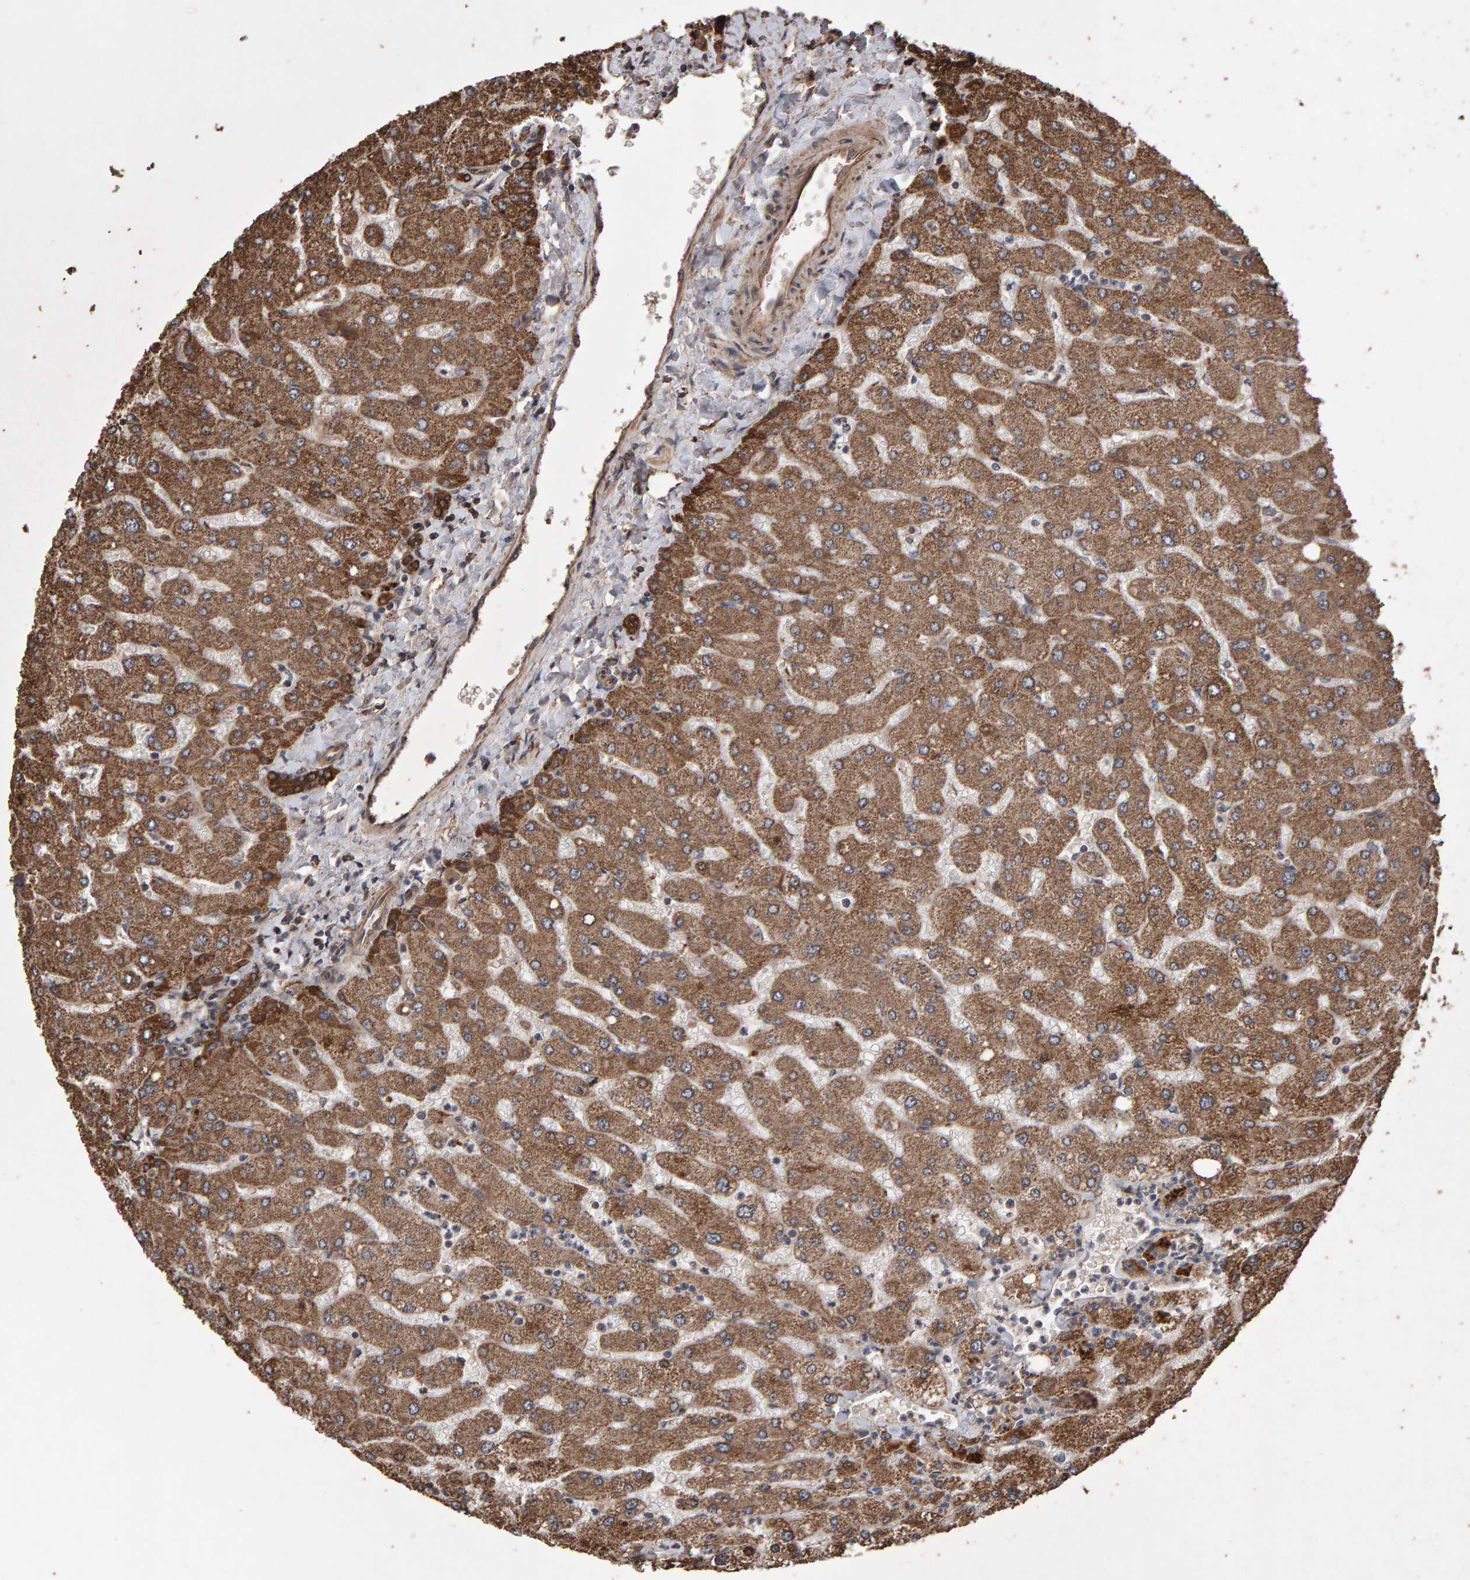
{"staining": {"intensity": "strong", "quantity": ">75%", "location": "cytoplasmic/membranous"}, "tissue": "liver", "cell_type": "Cholangiocytes", "image_type": "normal", "snomed": [{"axis": "morphology", "description": "Normal tissue, NOS"}, {"axis": "topography", "description": "Liver"}], "caption": "Strong cytoplasmic/membranous protein expression is present in about >75% of cholangiocytes in liver.", "gene": "OSBP2", "patient": {"sex": "male", "age": 55}}